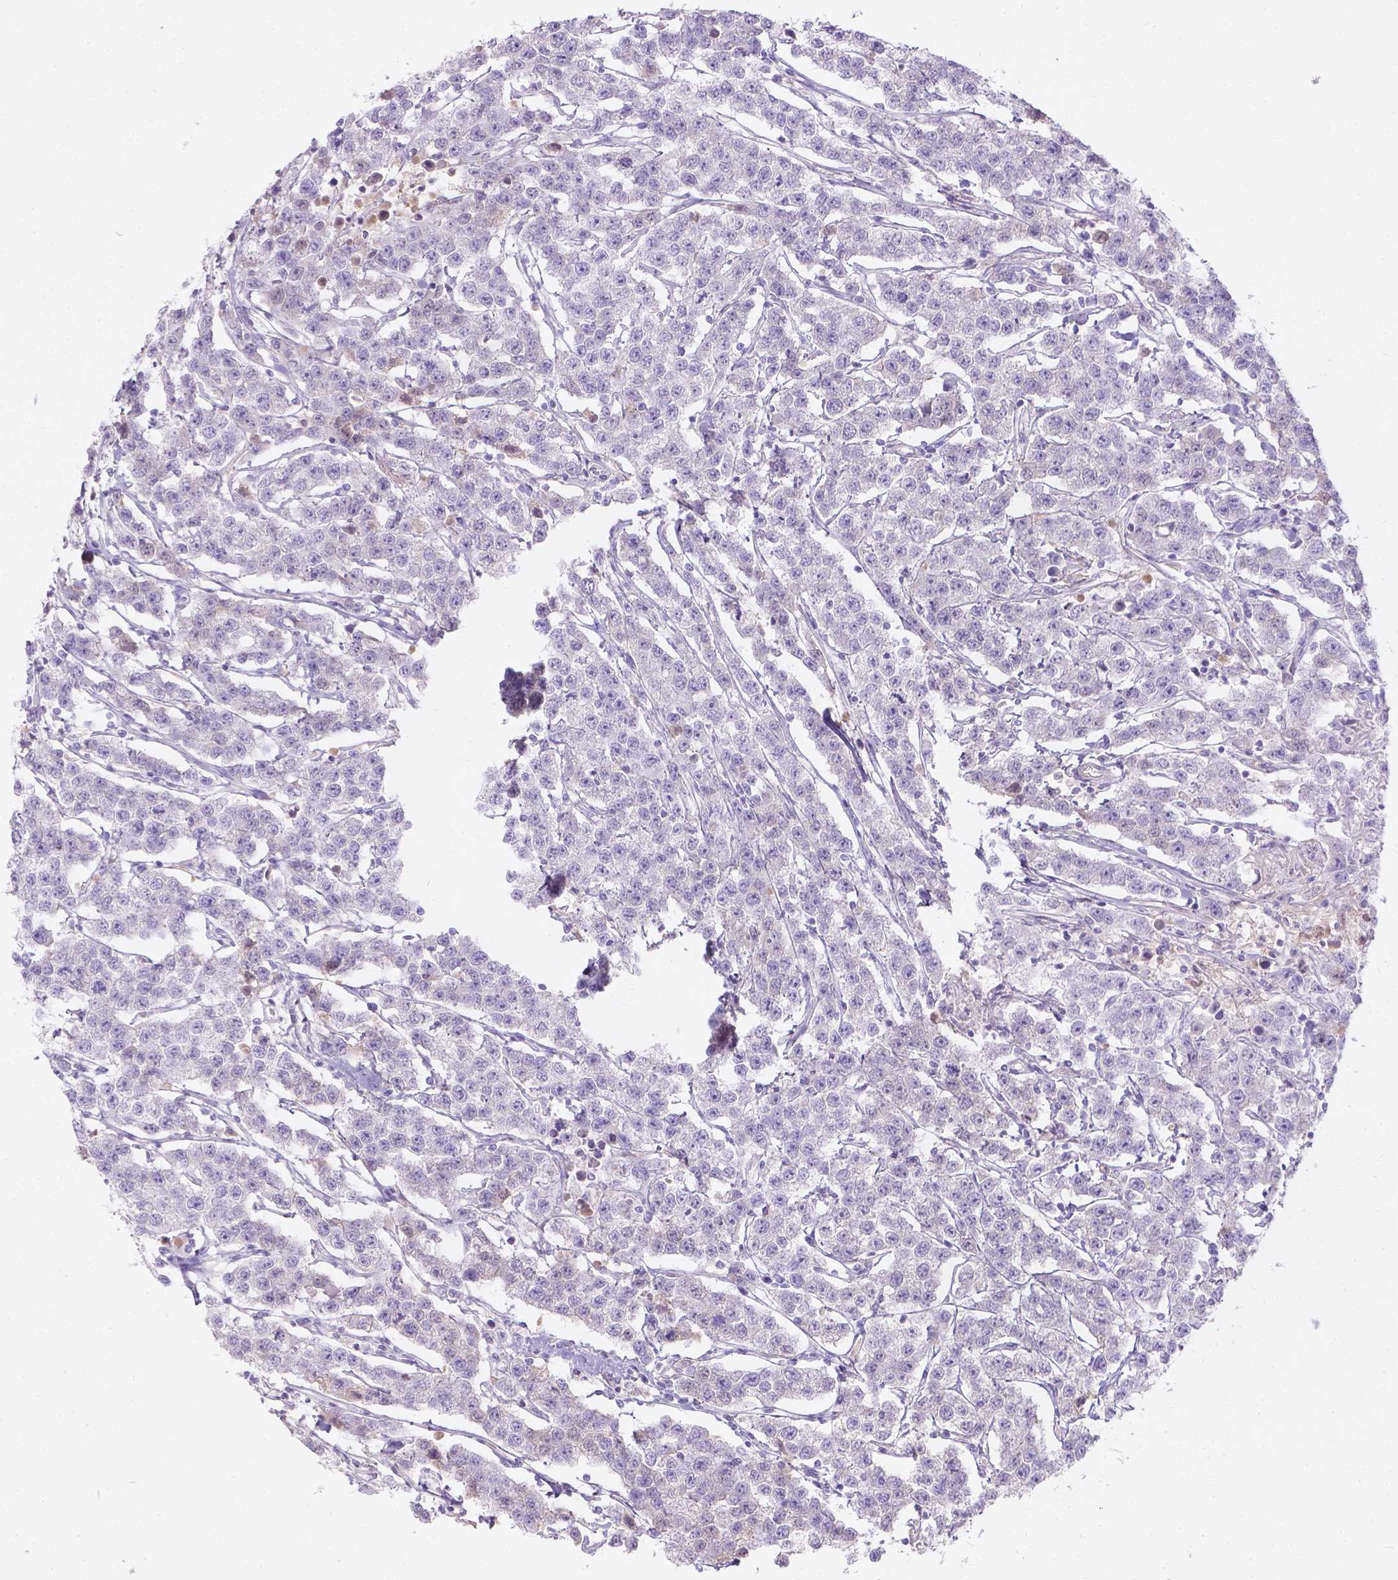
{"staining": {"intensity": "negative", "quantity": "none", "location": "none"}, "tissue": "testis cancer", "cell_type": "Tumor cells", "image_type": "cancer", "snomed": [{"axis": "morphology", "description": "Seminoma, NOS"}, {"axis": "topography", "description": "Testis"}], "caption": "A histopathology image of human testis cancer is negative for staining in tumor cells.", "gene": "GAL3ST2", "patient": {"sex": "male", "age": 59}}